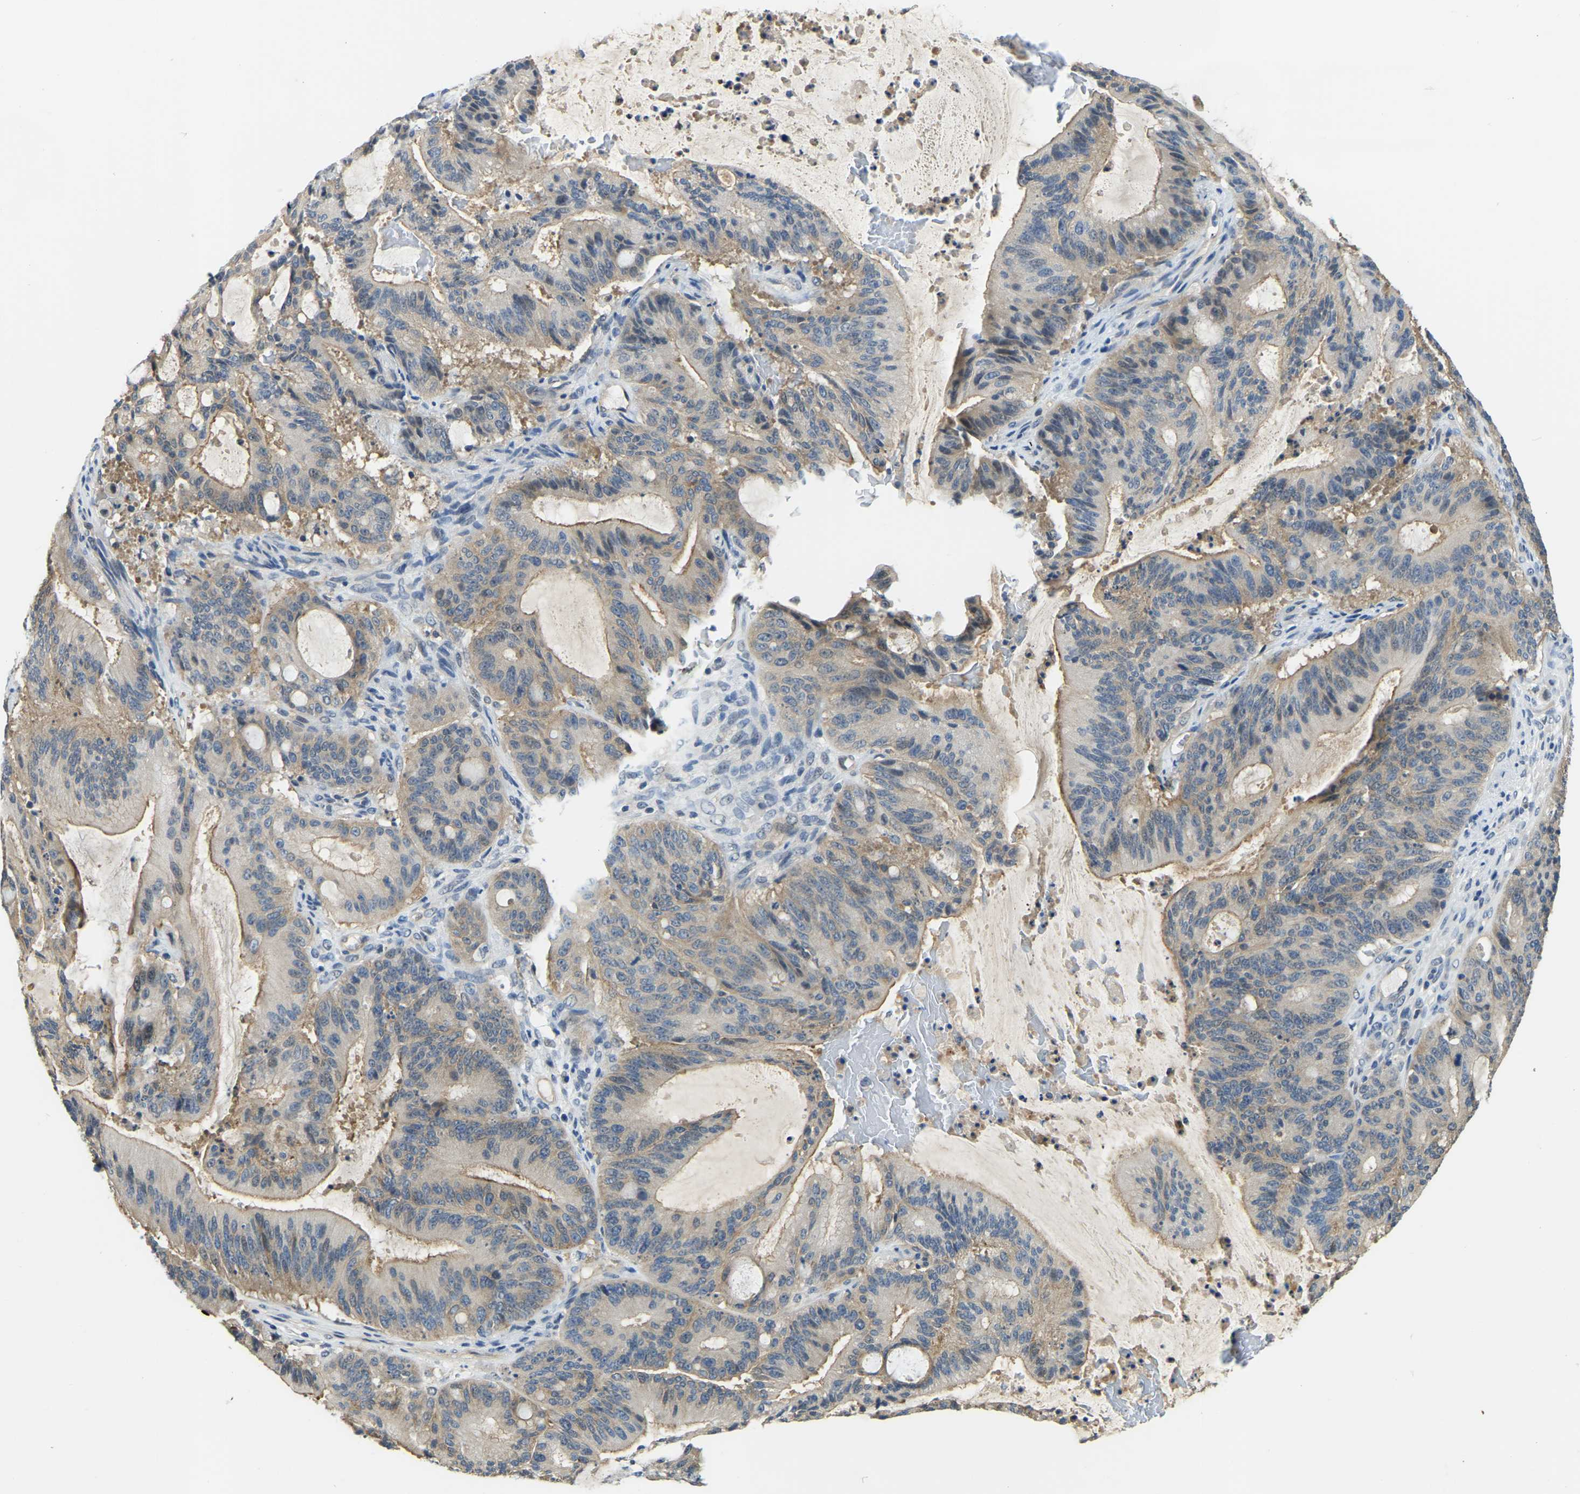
{"staining": {"intensity": "weak", "quantity": "<25%", "location": "cytoplasmic/membranous"}, "tissue": "liver cancer", "cell_type": "Tumor cells", "image_type": "cancer", "snomed": [{"axis": "morphology", "description": "Normal tissue, NOS"}, {"axis": "morphology", "description": "Cholangiocarcinoma"}, {"axis": "topography", "description": "Liver"}, {"axis": "topography", "description": "Peripheral nerve tissue"}], "caption": "Immunohistochemistry photomicrograph of liver cancer (cholangiocarcinoma) stained for a protein (brown), which exhibits no staining in tumor cells.", "gene": "AHNAK", "patient": {"sex": "female", "age": 73}}